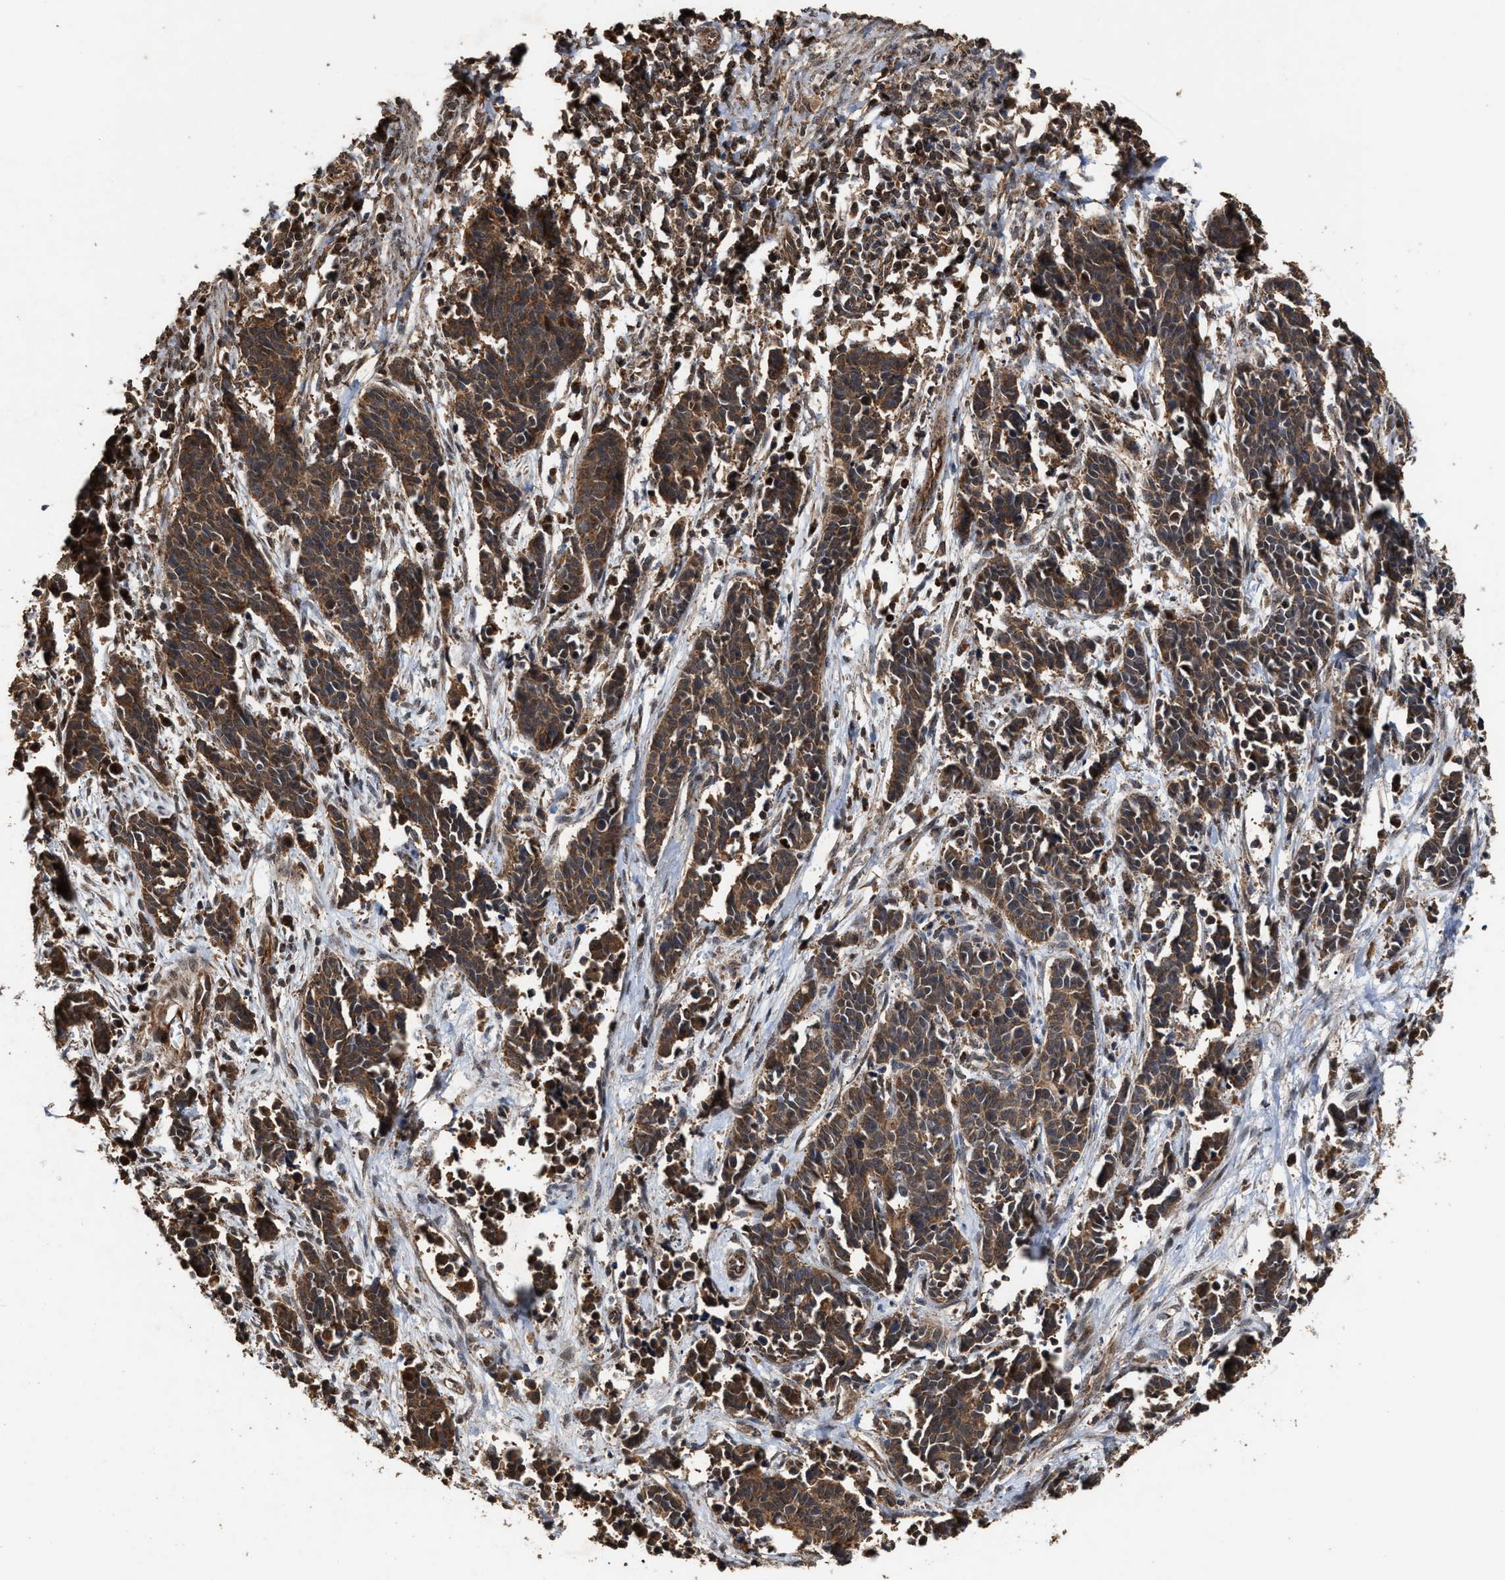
{"staining": {"intensity": "moderate", "quantity": ">75%", "location": "cytoplasmic/membranous"}, "tissue": "cervical cancer", "cell_type": "Tumor cells", "image_type": "cancer", "snomed": [{"axis": "morphology", "description": "Squamous cell carcinoma, NOS"}, {"axis": "topography", "description": "Cervix"}], "caption": "Tumor cells exhibit moderate cytoplasmic/membranous positivity in about >75% of cells in squamous cell carcinoma (cervical).", "gene": "ZNHIT6", "patient": {"sex": "female", "age": 35}}